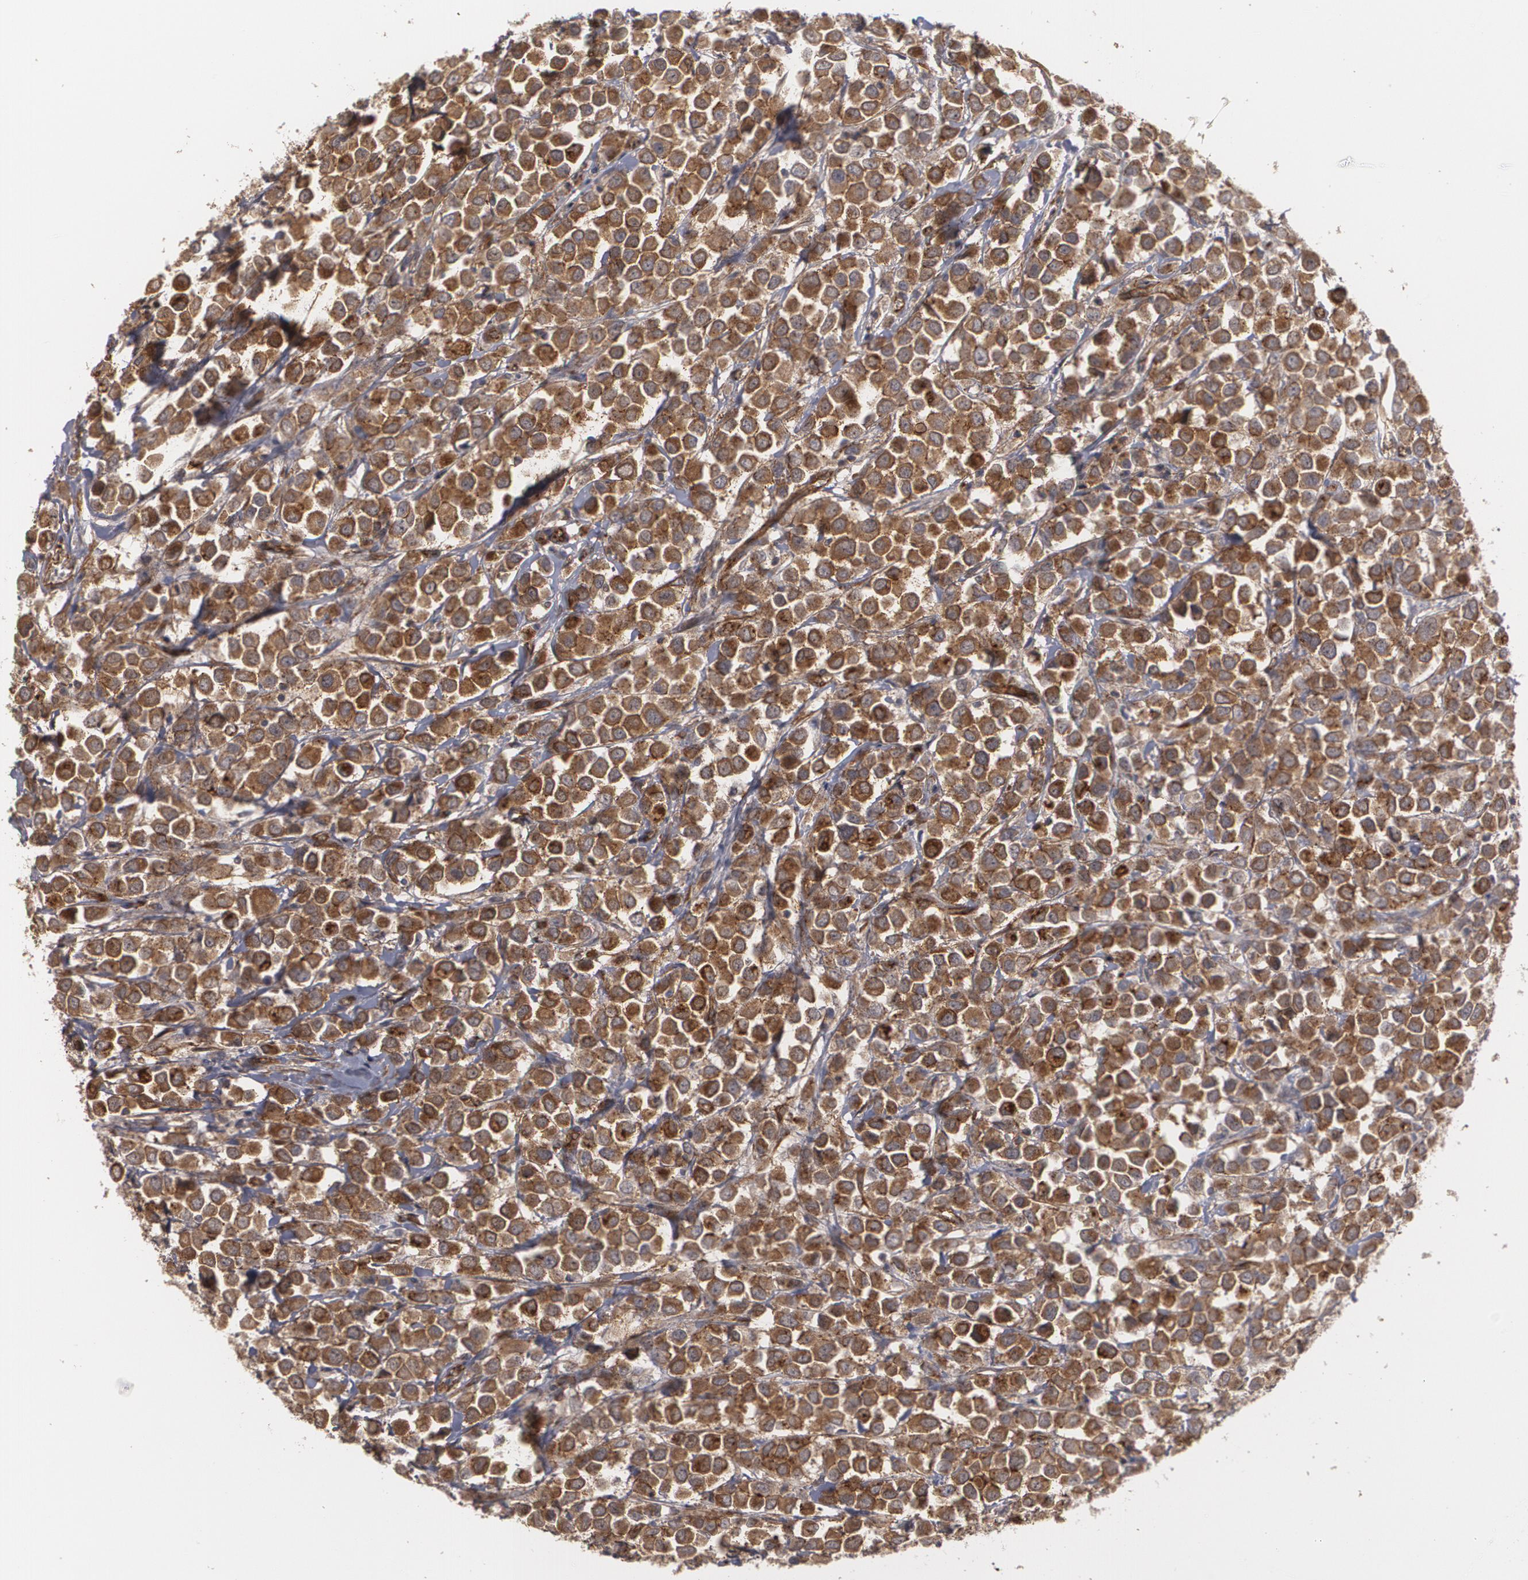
{"staining": {"intensity": "moderate", "quantity": ">75%", "location": "cytoplasmic/membranous"}, "tissue": "breast cancer", "cell_type": "Tumor cells", "image_type": "cancer", "snomed": [{"axis": "morphology", "description": "Duct carcinoma"}, {"axis": "topography", "description": "Breast"}], "caption": "A histopathology image showing moderate cytoplasmic/membranous staining in approximately >75% of tumor cells in breast intraductal carcinoma, as visualized by brown immunohistochemical staining.", "gene": "TJP1", "patient": {"sex": "female", "age": 61}}